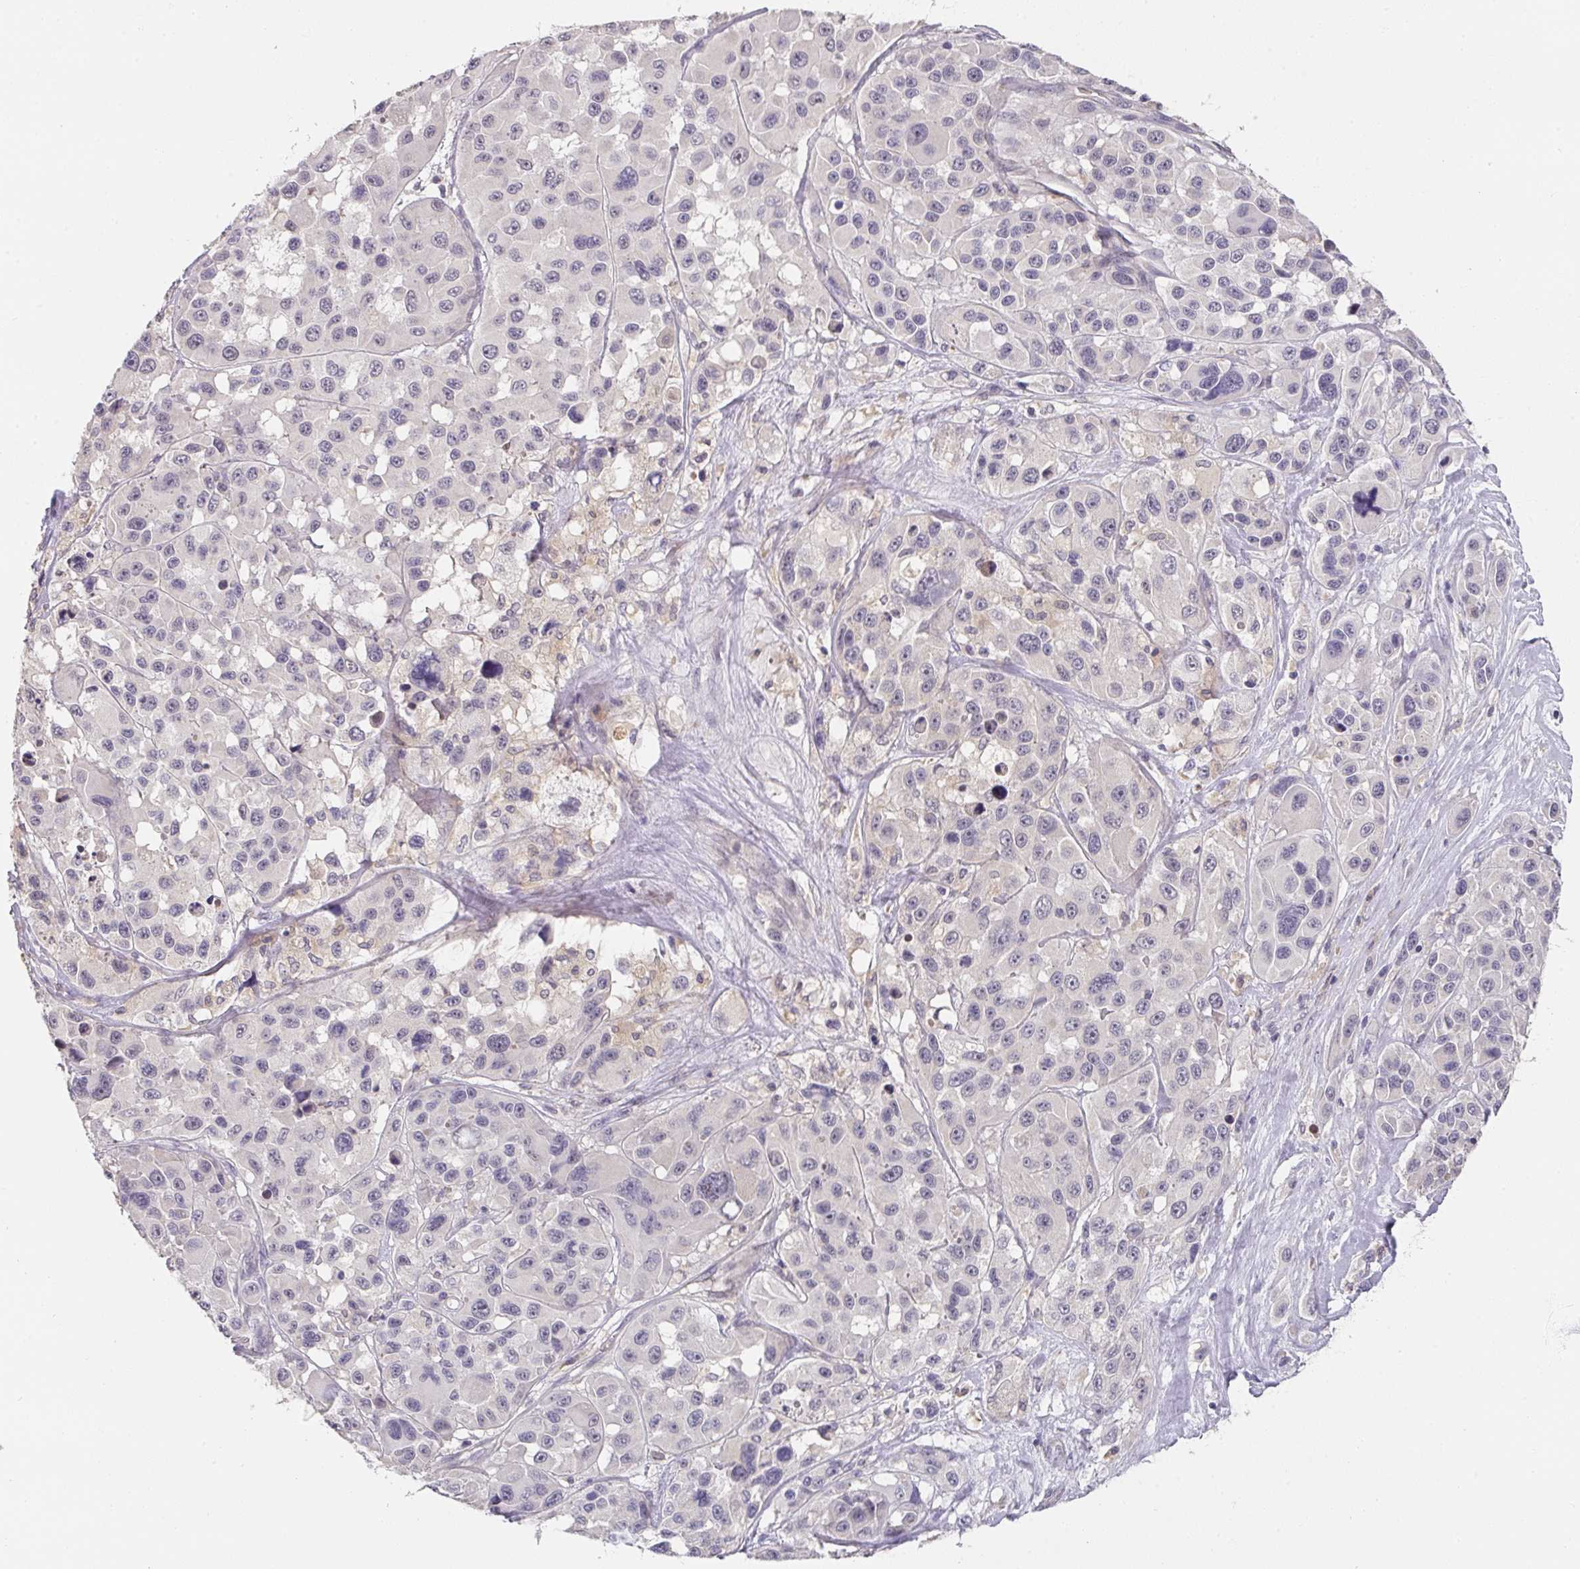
{"staining": {"intensity": "negative", "quantity": "none", "location": "none"}, "tissue": "melanoma", "cell_type": "Tumor cells", "image_type": "cancer", "snomed": [{"axis": "morphology", "description": "Malignant melanoma, Metastatic site"}, {"axis": "topography", "description": "Lymph node"}], "caption": "High magnification brightfield microscopy of melanoma stained with DAB (brown) and counterstained with hematoxylin (blue): tumor cells show no significant staining.", "gene": "FOXN4", "patient": {"sex": "female", "age": 65}}